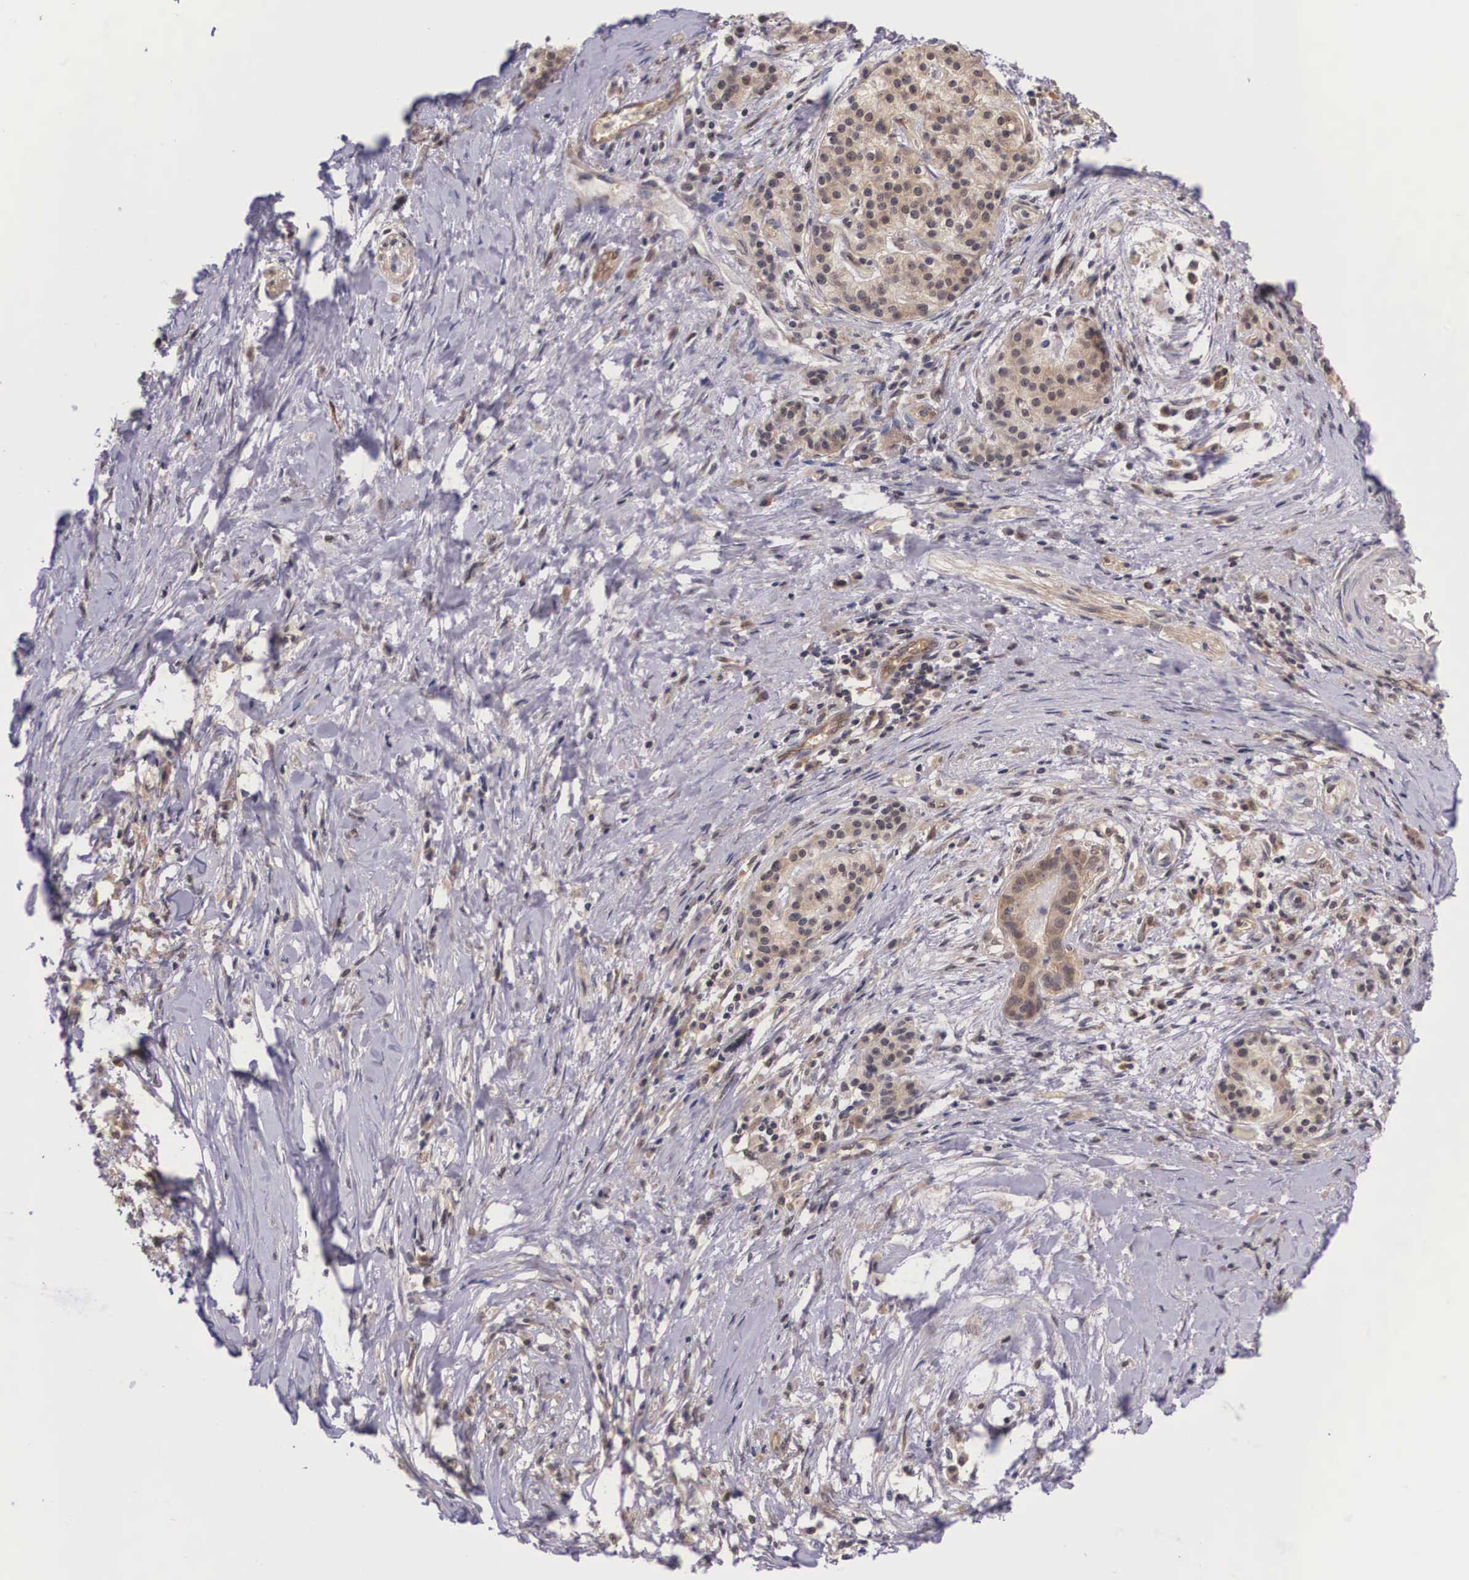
{"staining": {"intensity": "weak", "quantity": "<25%", "location": "cytoplasmic/membranous"}, "tissue": "pancreatic cancer", "cell_type": "Tumor cells", "image_type": "cancer", "snomed": [{"axis": "morphology", "description": "Adenocarcinoma, NOS"}, {"axis": "topography", "description": "Pancreas"}], "caption": "This photomicrograph is of pancreatic adenocarcinoma stained with immunohistochemistry (IHC) to label a protein in brown with the nuclei are counter-stained blue. There is no expression in tumor cells.", "gene": "IGBP1", "patient": {"sex": "female", "age": 64}}